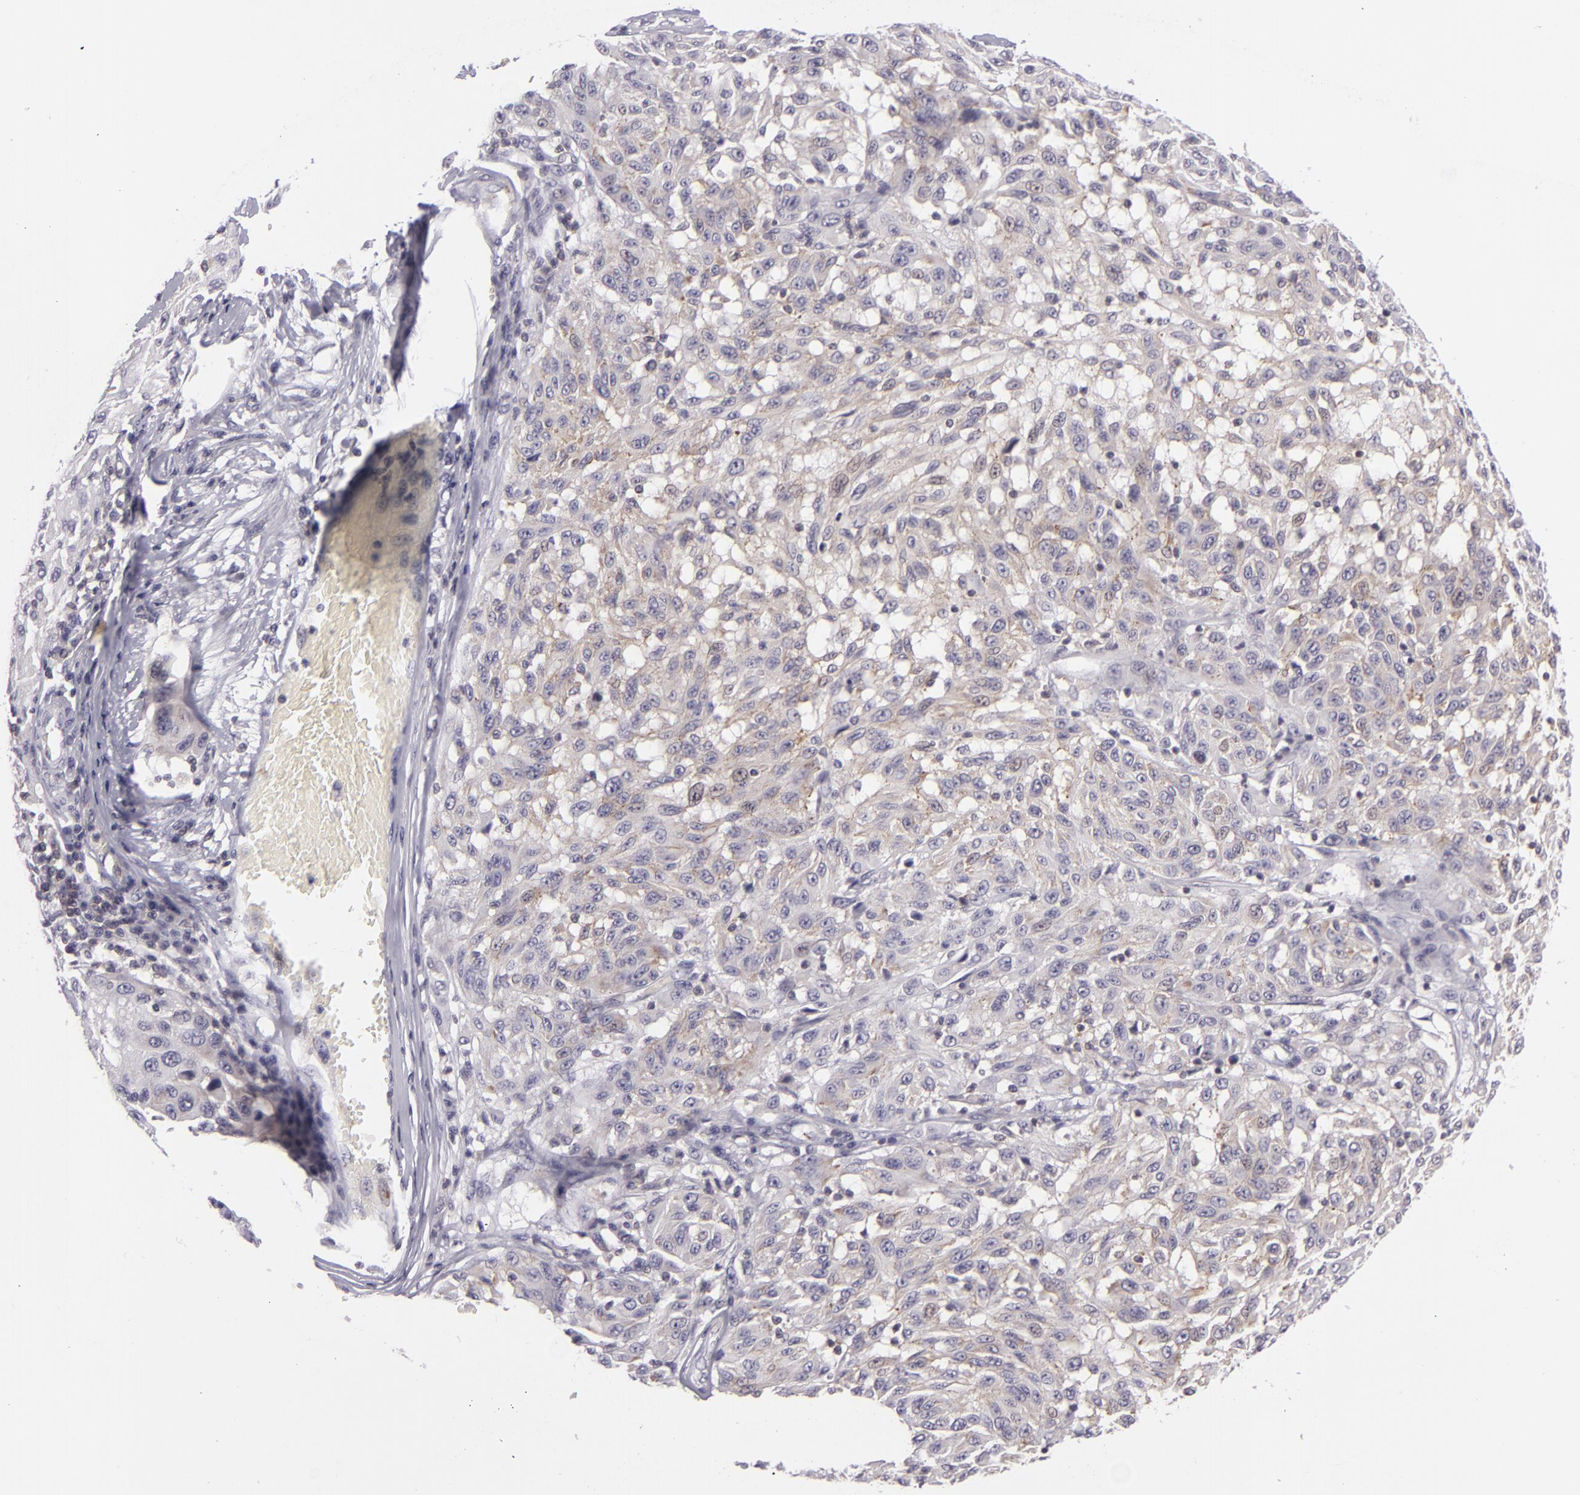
{"staining": {"intensity": "negative", "quantity": "none", "location": "none"}, "tissue": "melanoma", "cell_type": "Tumor cells", "image_type": "cancer", "snomed": [{"axis": "morphology", "description": "Malignant melanoma, NOS"}, {"axis": "topography", "description": "Skin"}], "caption": "Immunohistochemistry (IHC) image of neoplastic tissue: melanoma stained with DAB (3,3'-diaminobenzidine) displays no significant protein staining in tumor cells.", "gene": "KCNAB2", "patient": {"sex": "female", "age": 77}}